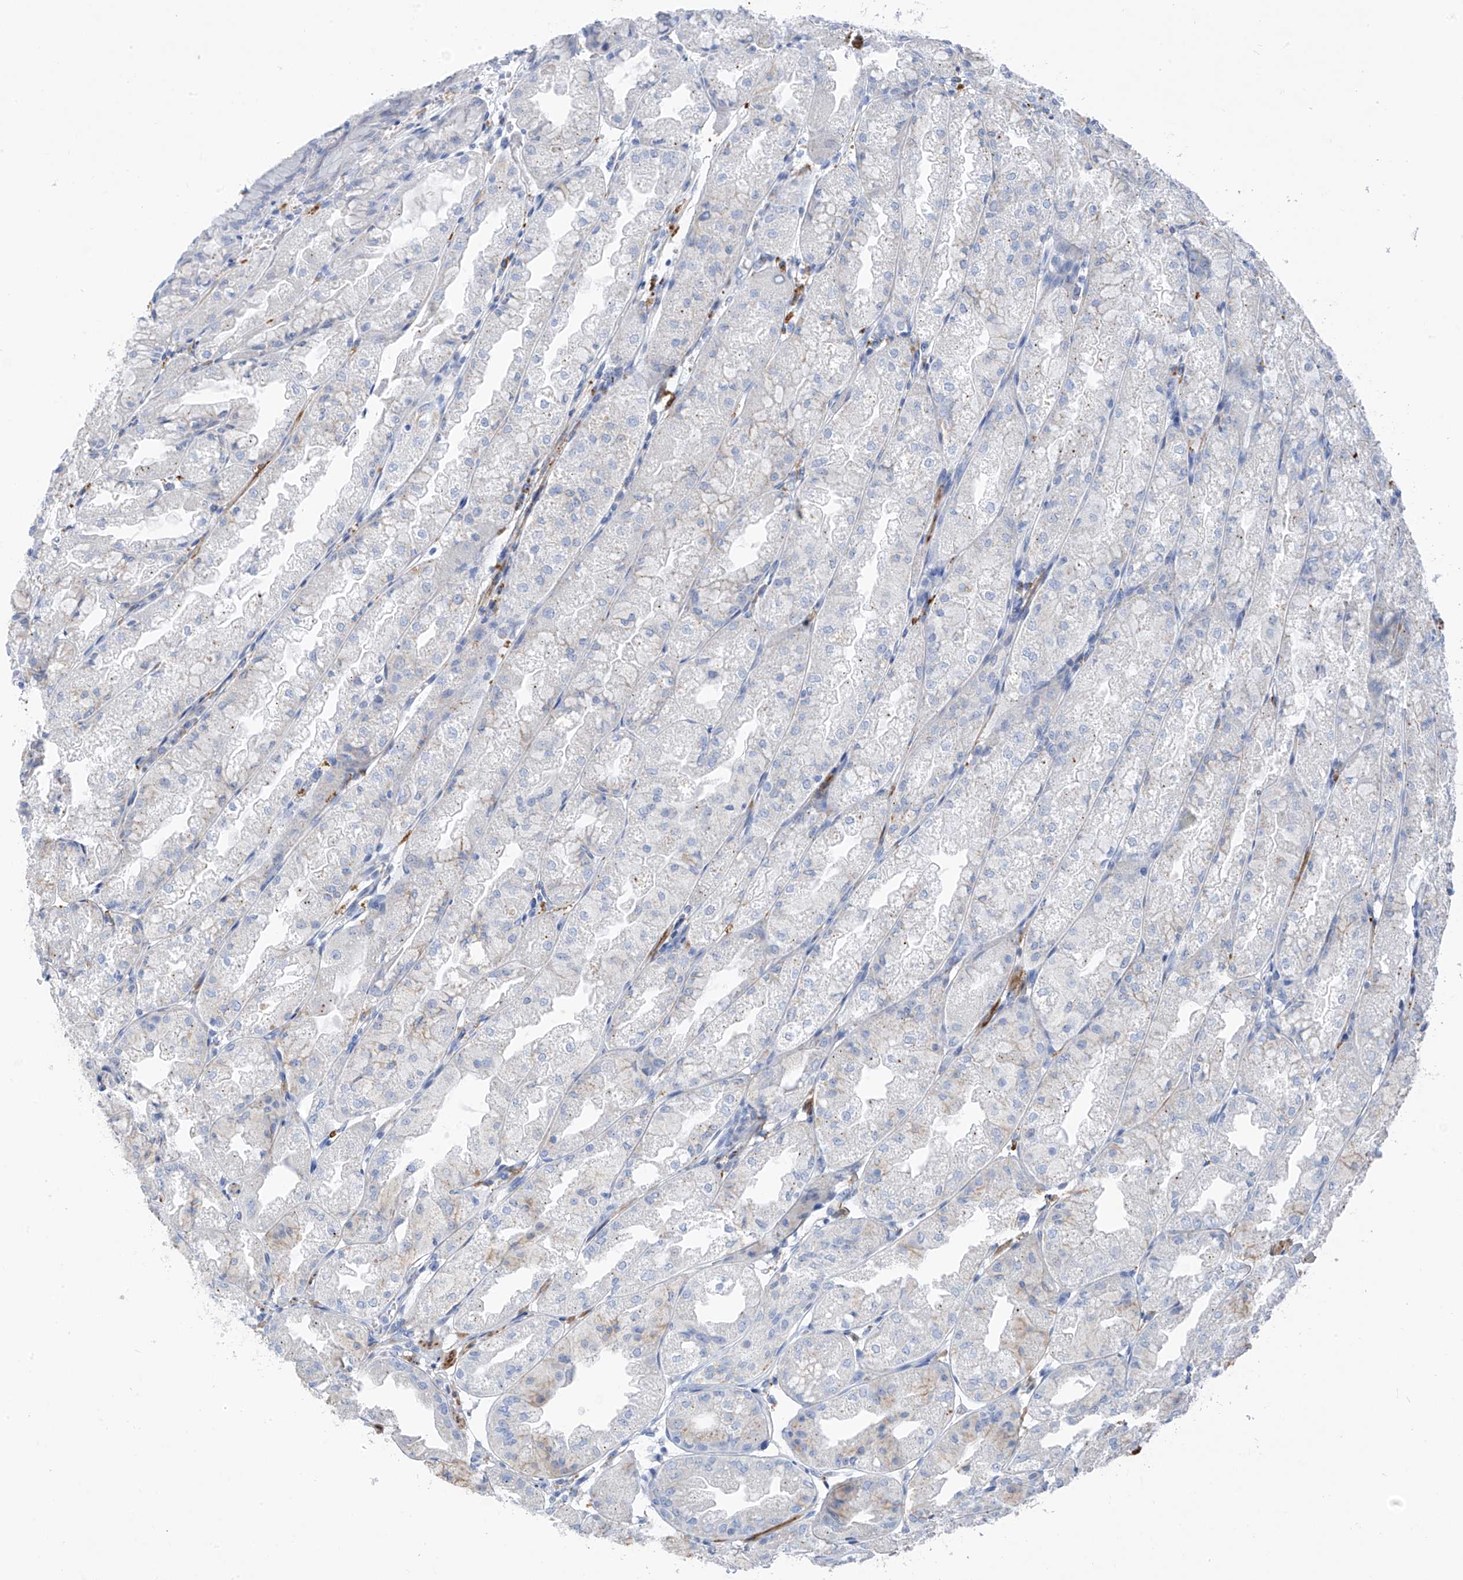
{"staining": {"intensity": "moderate", "quantity": "<25%", "location": "cytoplasmic/membranous"}, "tissue": "stomach", "cell_type": "Glandular cells", "image_type": "normal", "snomed": [{"axis": "morphology", "description": "Normal tissue, NOS"}, {"axis": "topography", "description": "Stomach, upper"}], "caption": "The photomicrograph demonstrates immunohistochemical staining of benign stomach. There is moderate cytoplasmic/membranous staining is appreciated in approximately <25% of glandular cells.", "gene": "GLMP", "patient": {"sex": "male", "age": 47}}